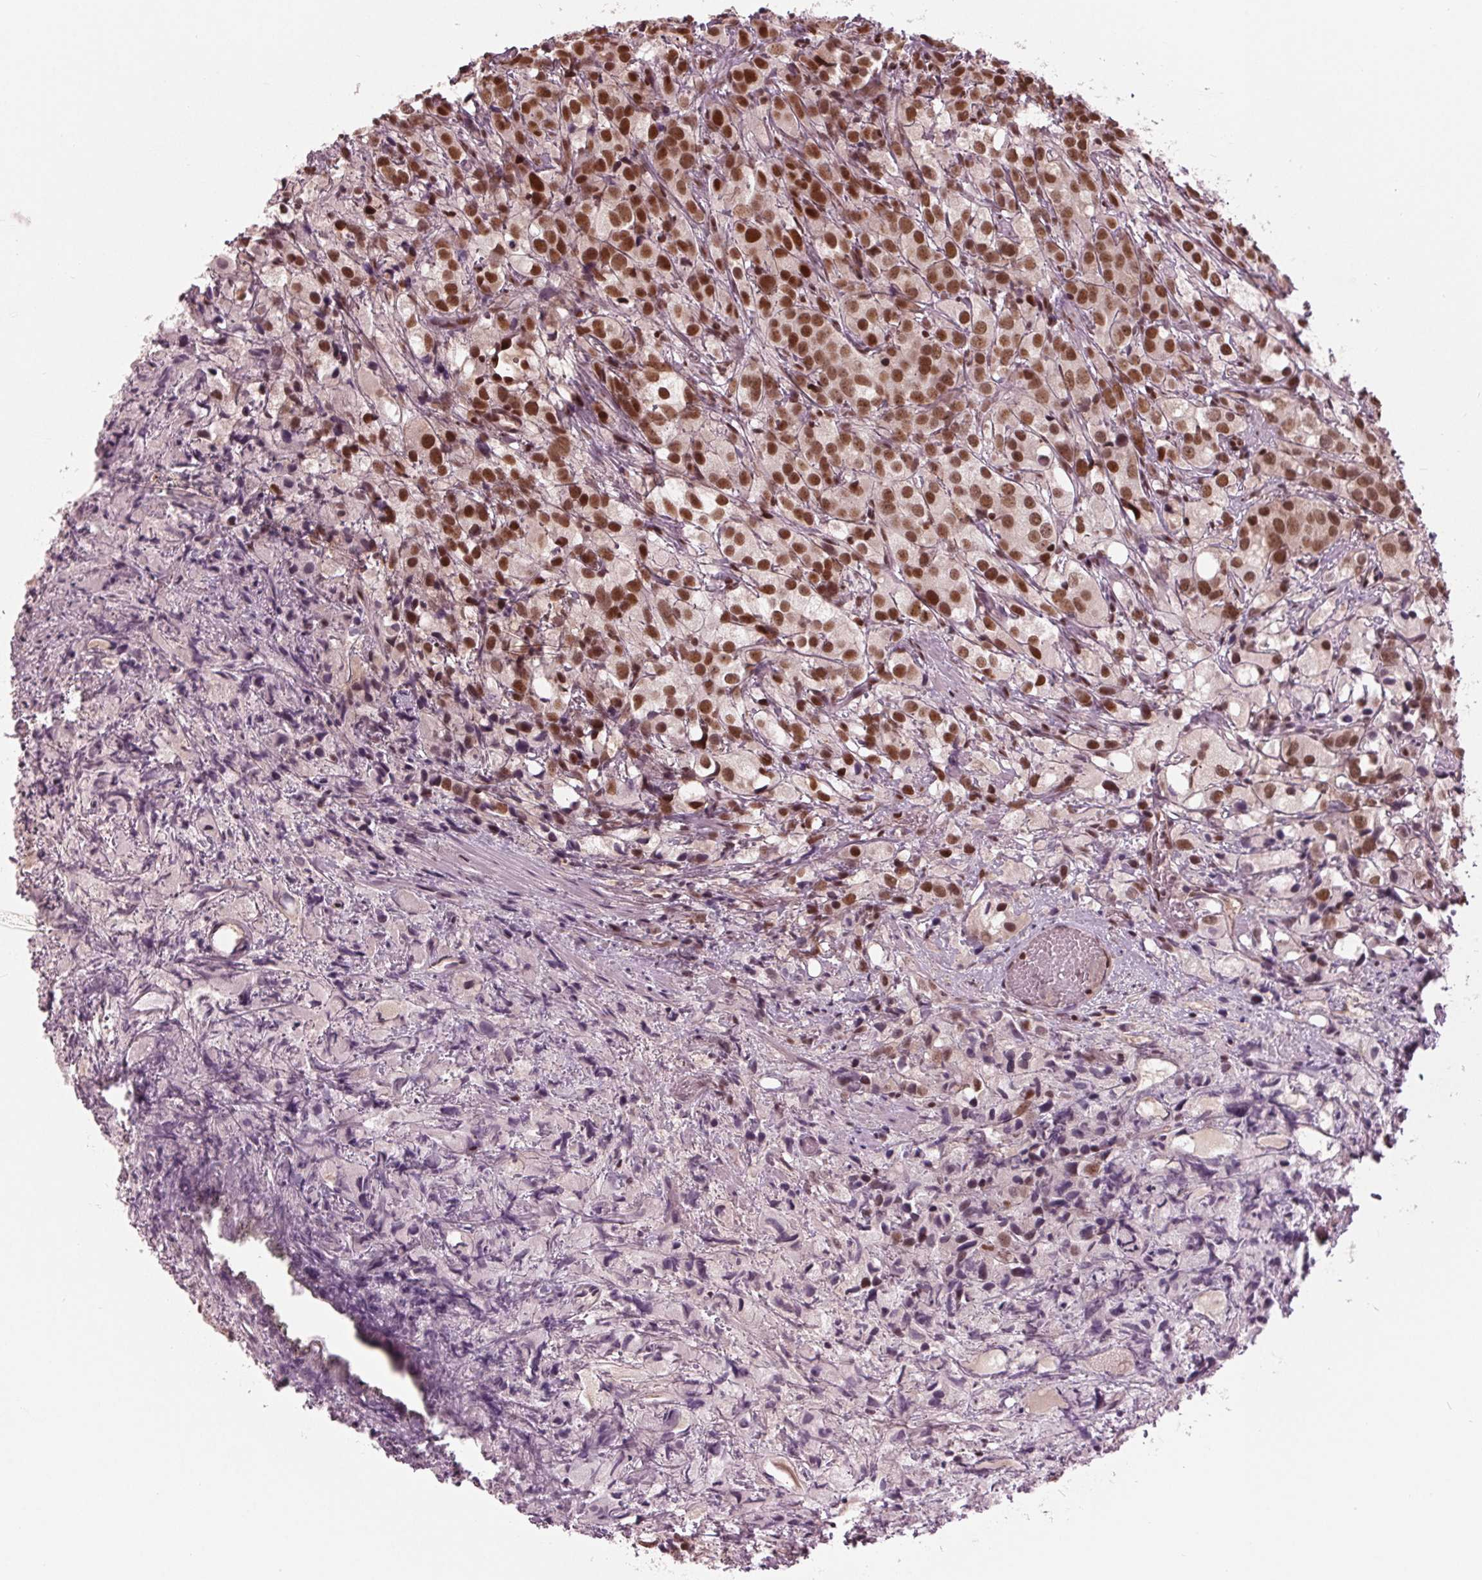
{"staining": {"intensity": "moderate", "quantity": ">75%", "location": "nuclear"}, "tissue": "prostate cancer", "cell_type": "Tumor cells", "image_type": "cancer", "snomed": [{"axis": "morphology", "description": "Adenocarcinoma, High grade"}, {"axis": "topography", "description": "Prostate"}], "caption": "This is a photomicrograph of IHC staining of prostate high-grade adenocarcinoma, which shows moderate staining in the nuclear of tumor cells.", "gene": "LSM2", "patient": {"sex": "male", "age": 86}}